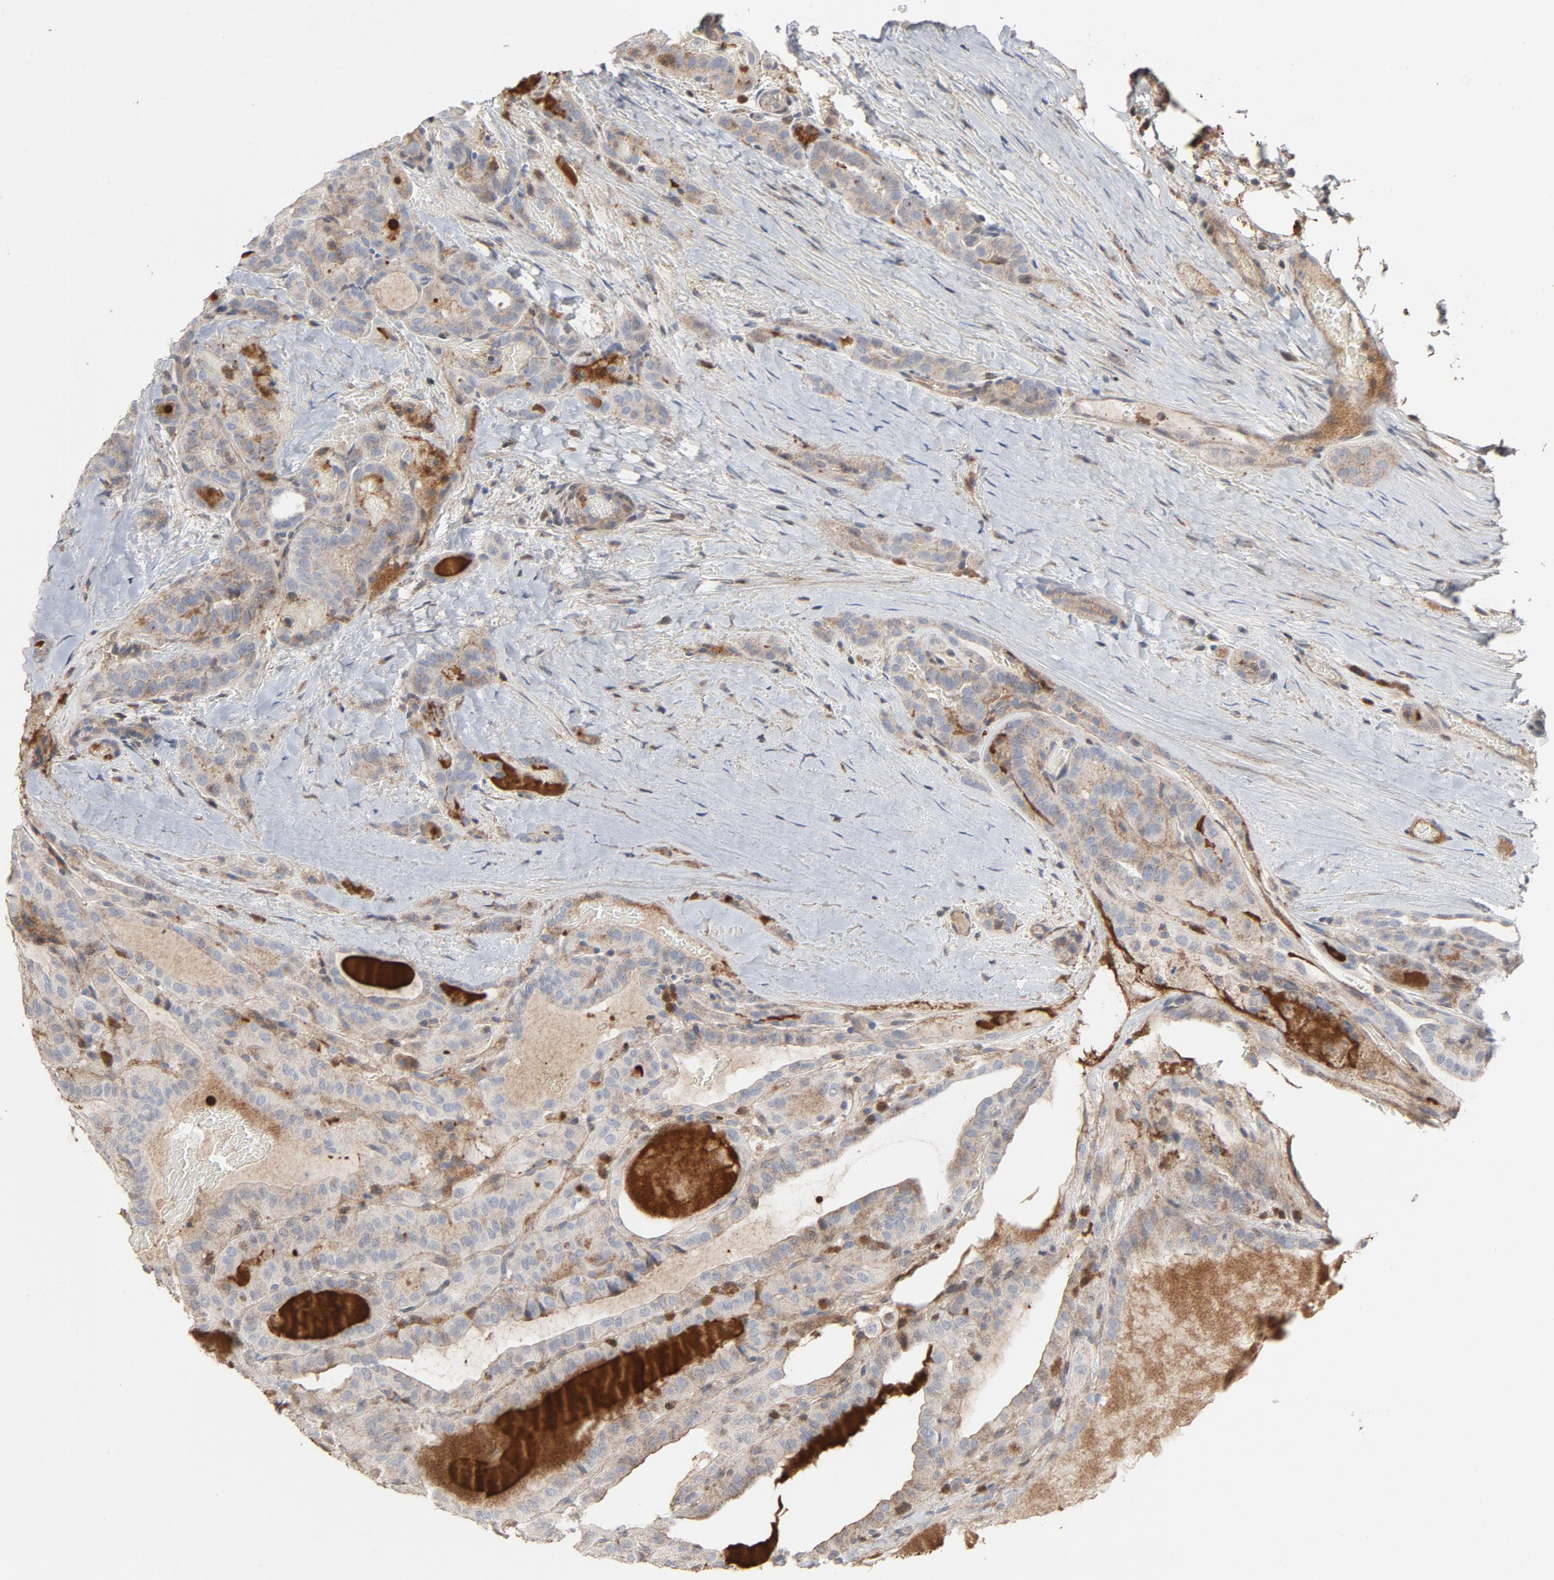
{"staining": {"intensity": "strong", "quantity": ">75%", "location": "cytoplasmic/membranous"}, "tissue": "thyroid cancer", "cell_type": "Tumor cells", "image_type": "cancer", "snomed": [{"axis": "morphology", "description": "Papillary adenocarcinoma, NOS"}, {"axis": "topography", "description": "Thyroid gland"}], "caption": "Papillary adenocarcinoma (thyroid) stained with immunohistochemistry displays strong cytoplasmic/membranous expression in approximately >75% of tumor cells.", "gene": "CDK6", "patient": {"sex": "male", "age": 77}}